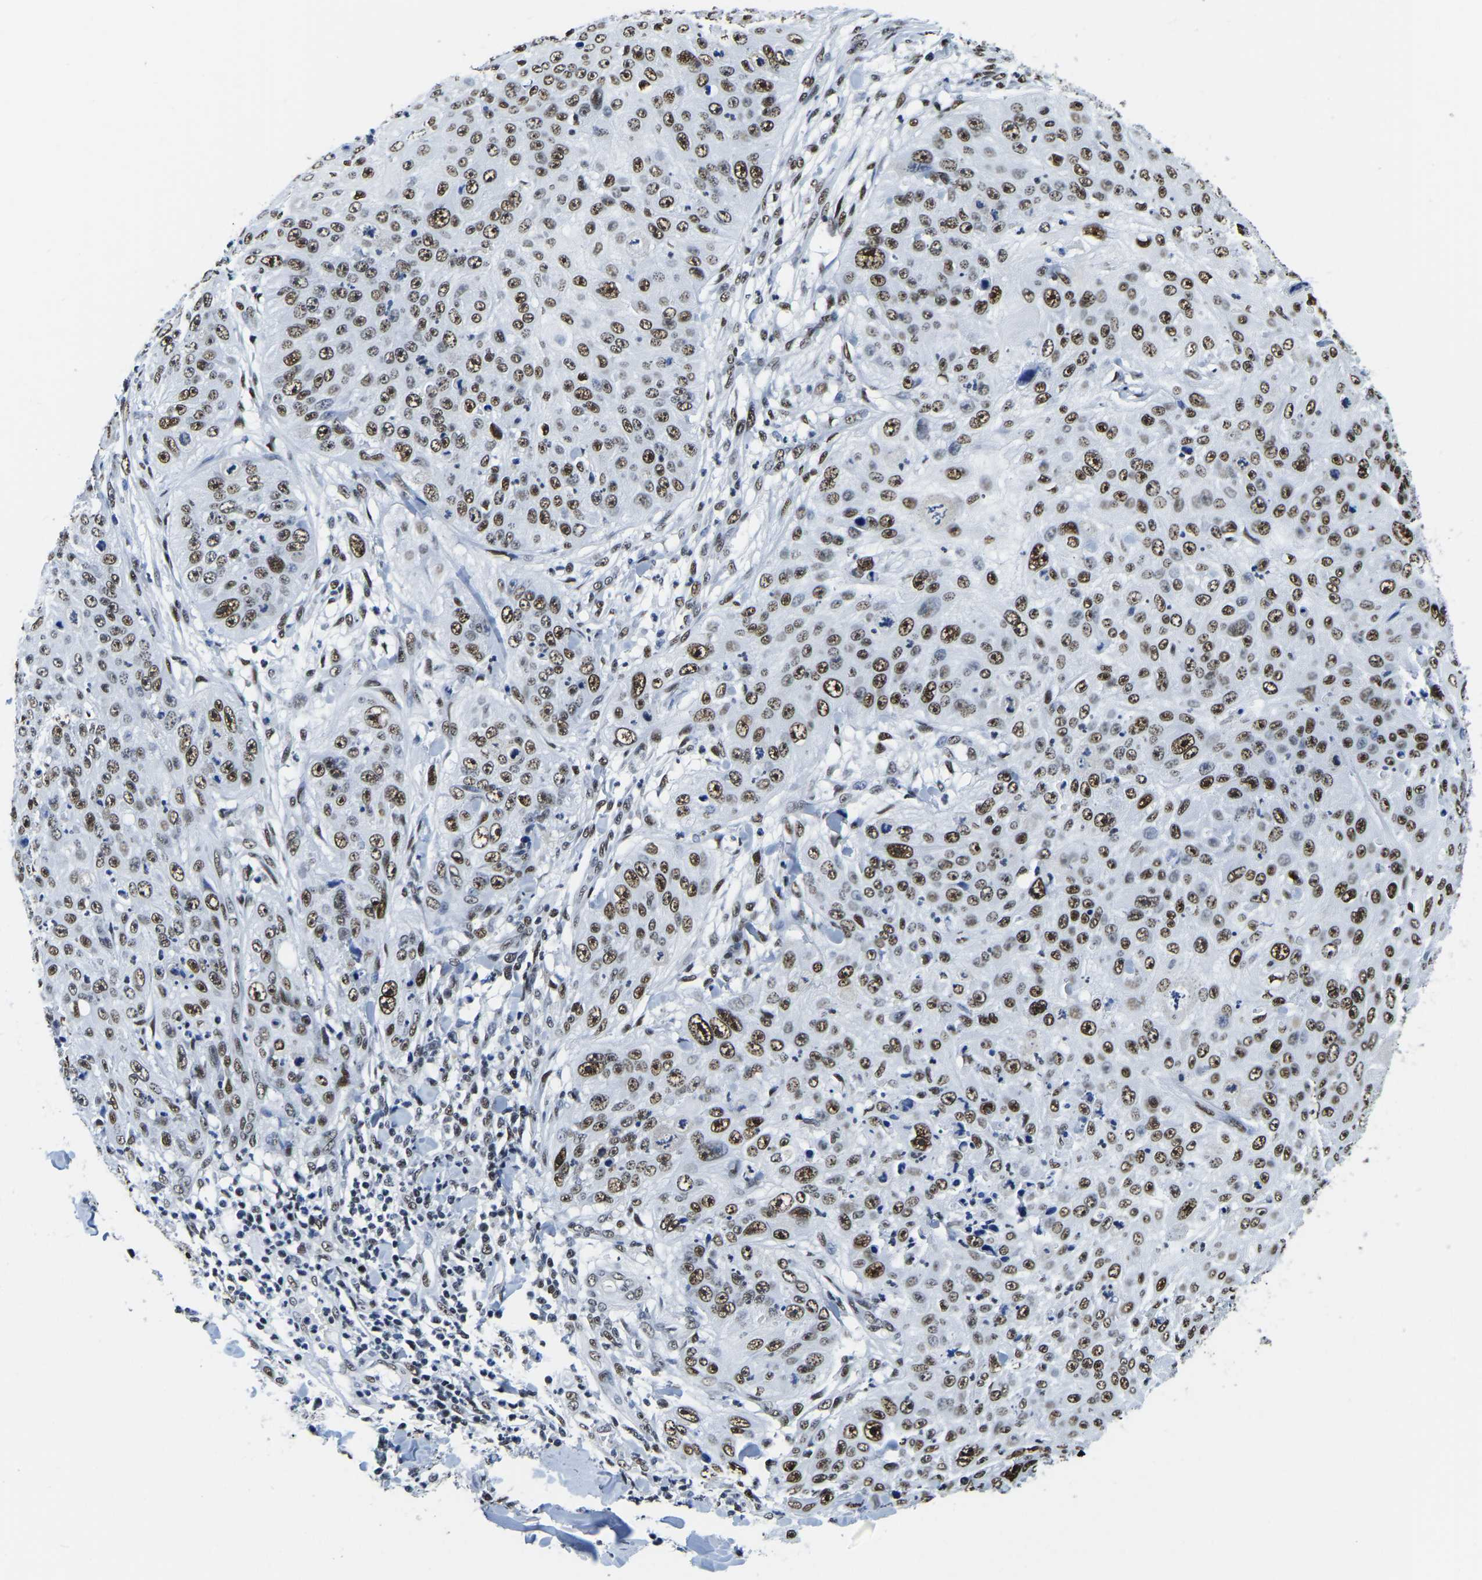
{"staining": {"intensity": "strong", "quantity": ">75%", "location": "nuclear"}, "tissue": "skin cancer", "cell_type": "Tumor cells", "image_type": "cancer", "snomed": [{"axis": "morphology", "description": "Squamous cell carcinoma, NOS"}, {"axis": "topography", "description": "Skin"}], "caption": "Immunohistochemical staining of human squamous cell carcinoma (skin) reveals high levels of strong nuclear expression in about >75% of tumor cells.", "gene": "UBA1", "patient": {"sex": "female", "age": 80}}